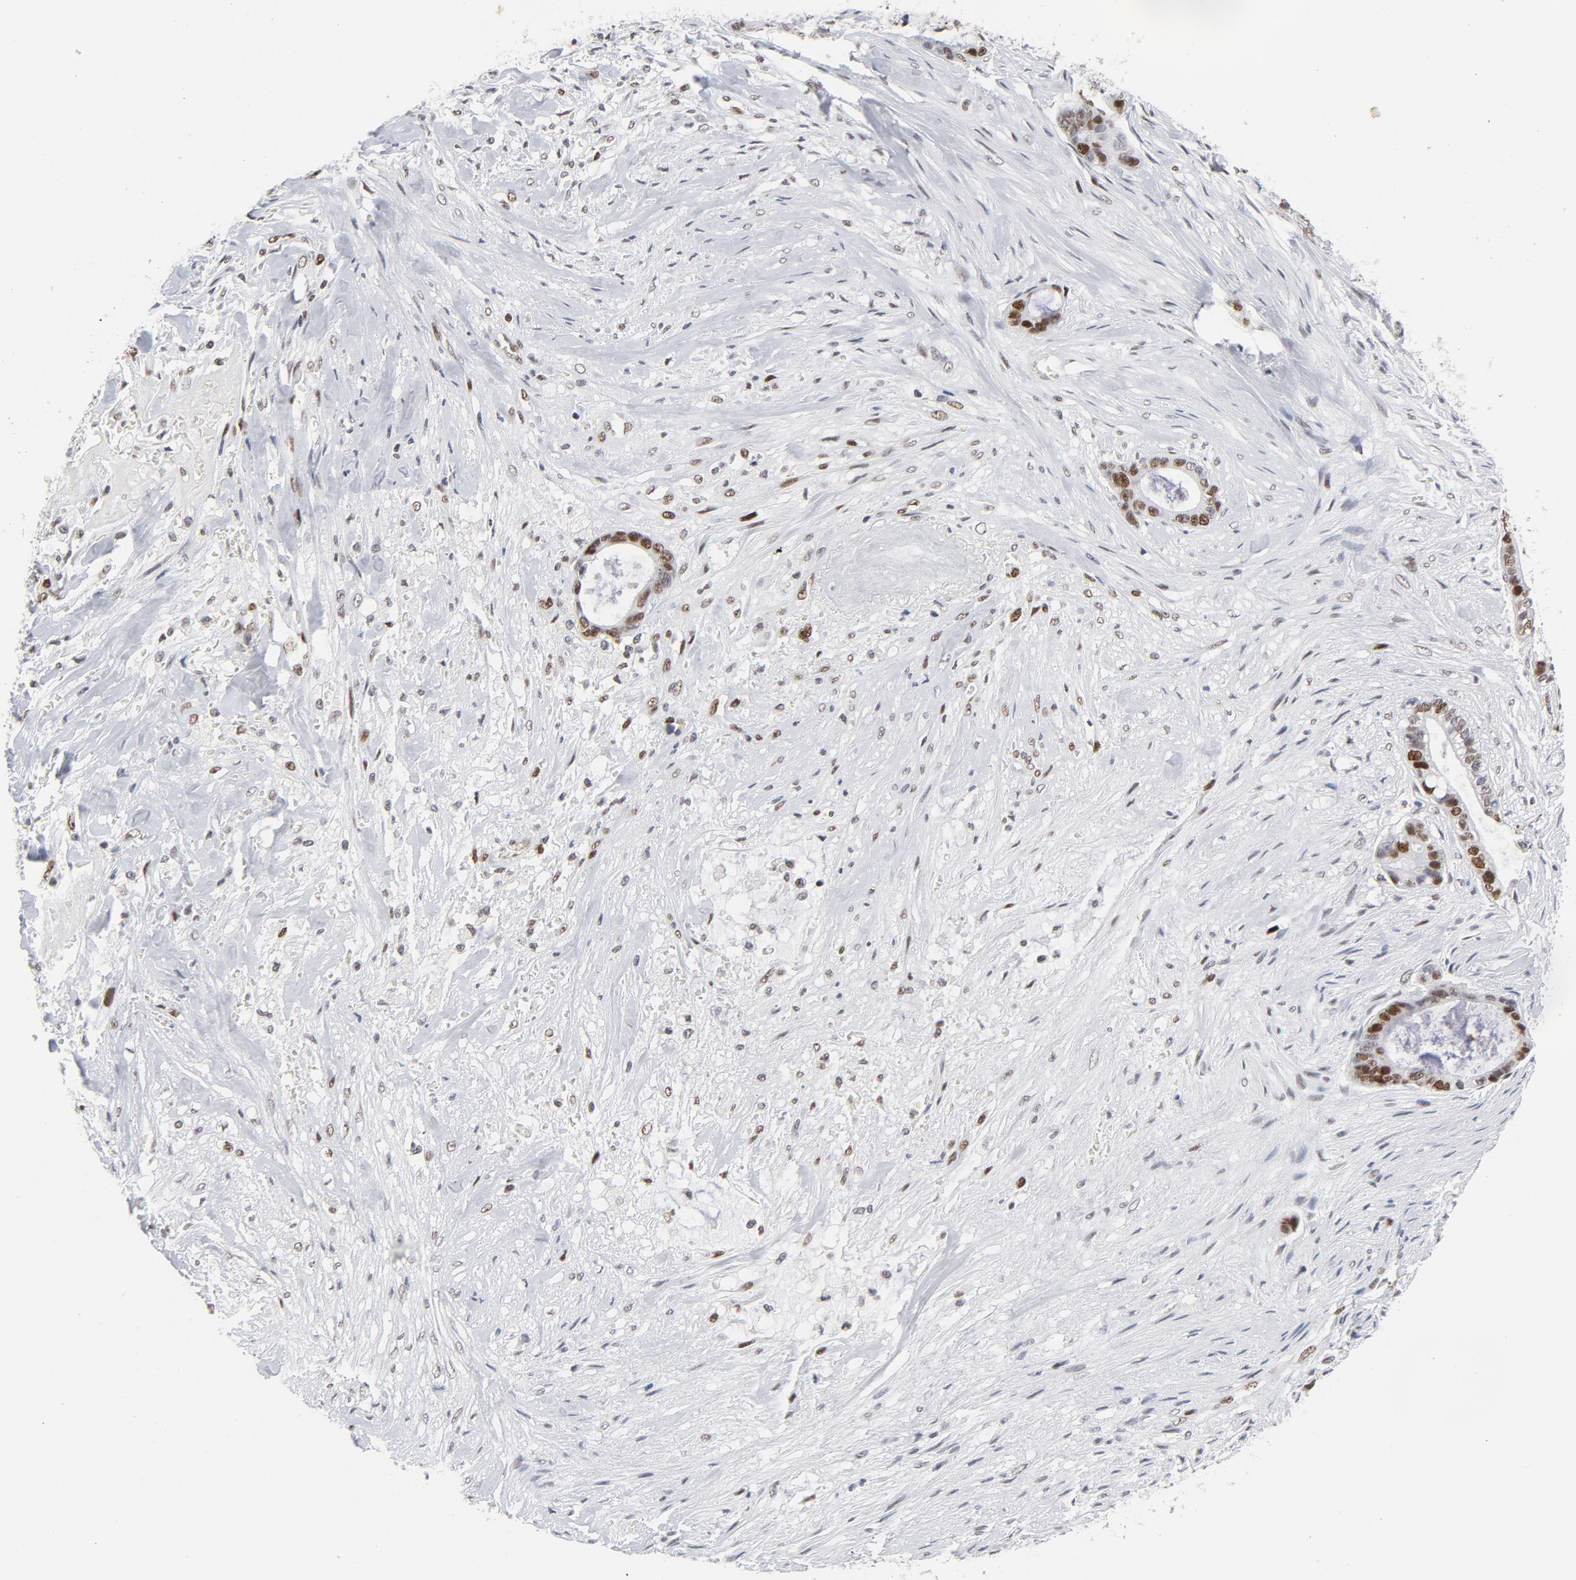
{"staining": {"intensity": "moderate", "quantity": "25%-75%", "location": "nuclear"}, "tissue": "liver cancer", "cell_type": "Tumor cells", "image_type": "cancer", "snomed": [{"axis": "morphology", "description": "Cholangiocarcinoma"}, {"axis": "topography", "description": "Liver"}], "caption": "IHC of human cholangiocarcinoma (liver) exhibits medium levels of moderate nuclear positivity in approximately 25%-75% of tumor cells. The protein of interest is stained brown, and the nuclei are stained in blue (DAB IHC with brightfield microscopy, high magnification).", "gene": "RFC4", "patient": {"sex": "female", "age": 55}}